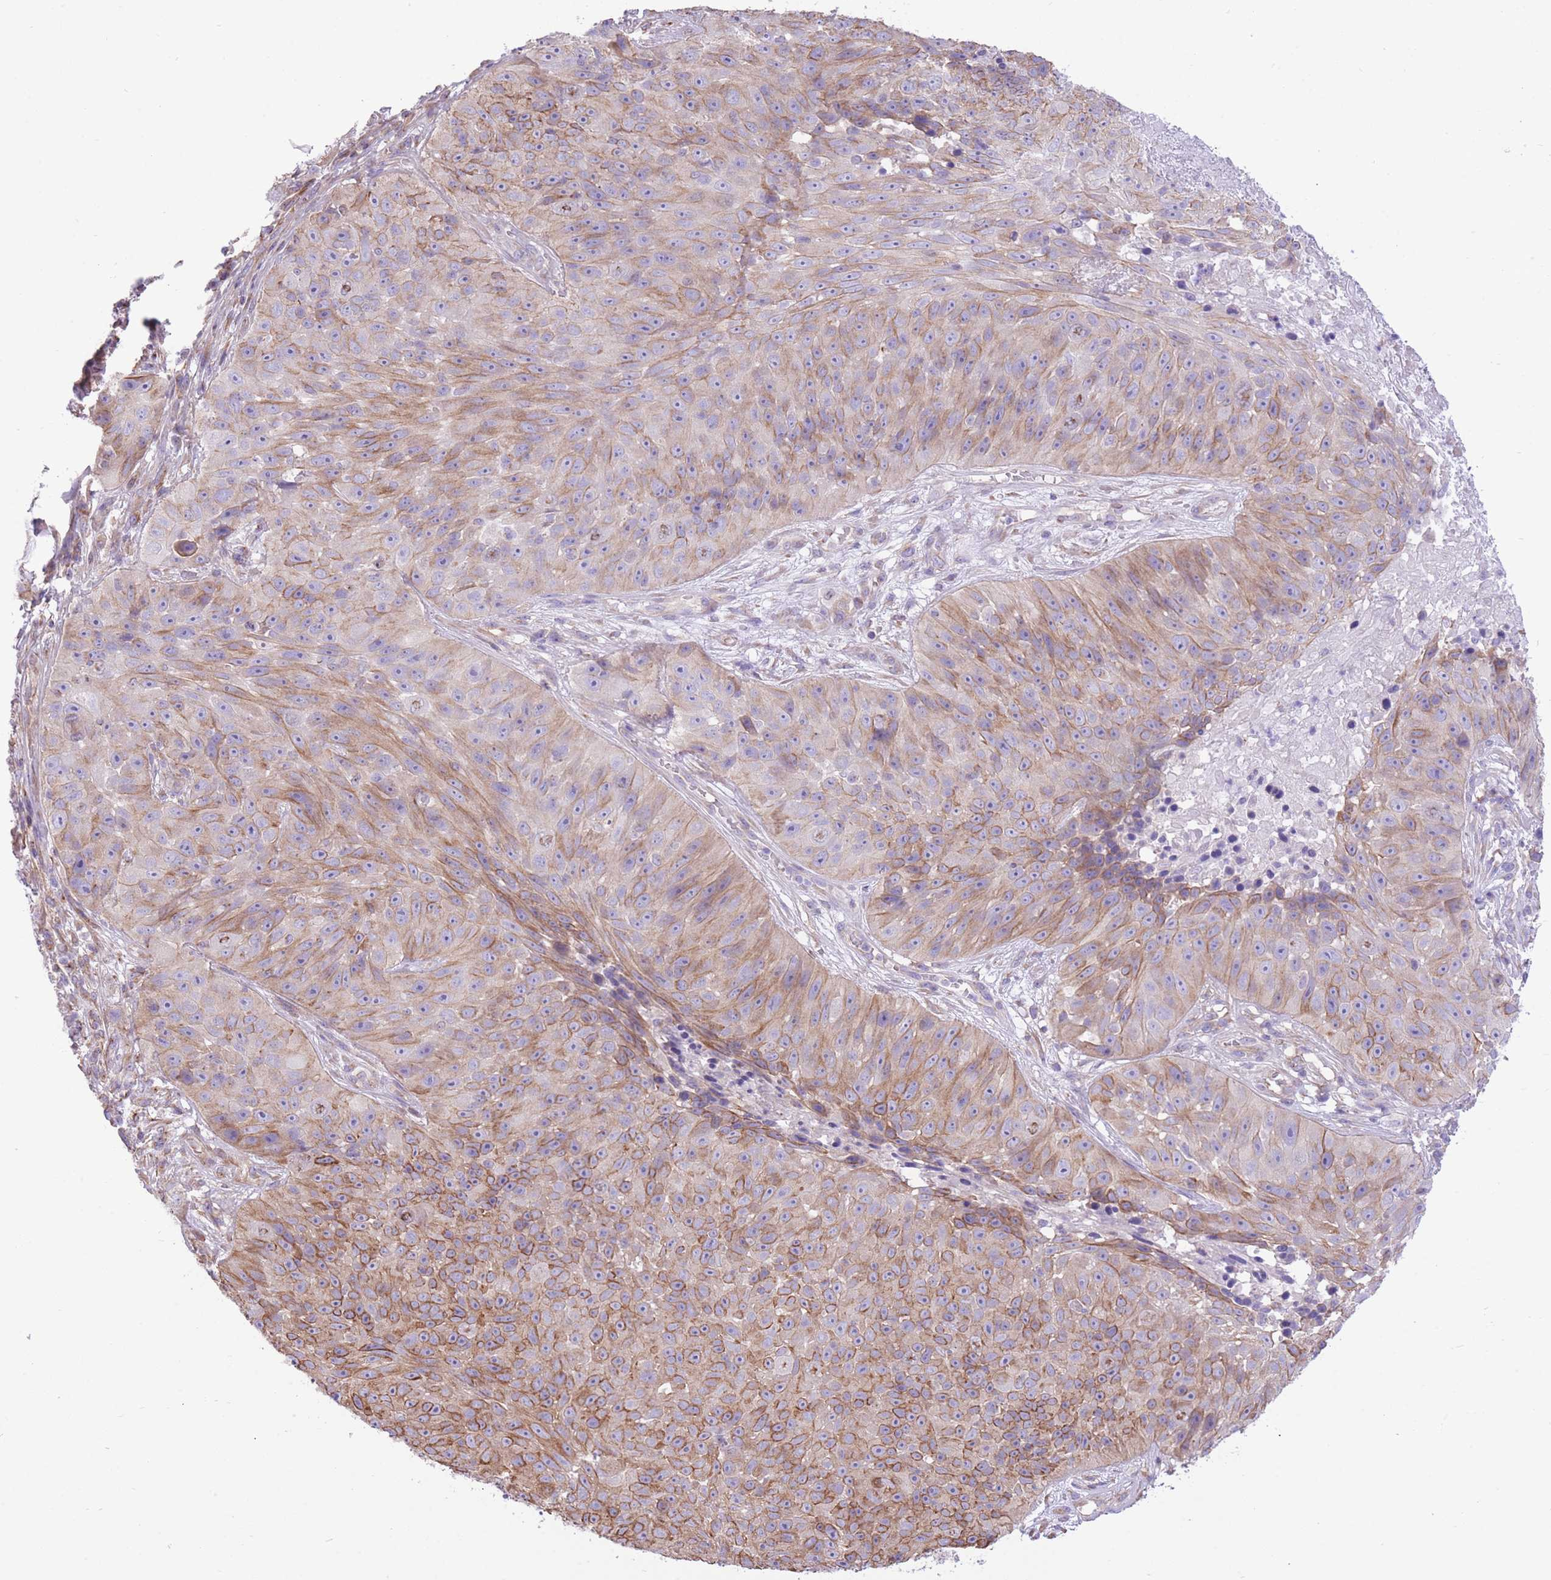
{"staining": {"intensity": "moderate", "quantity": "25%-75%", "location": "cytoplasmic/membranous"}, "tissue": "skin cancer", "cell_type": "Tumor cells", "image_type": "cancer", "snomed": [{"axis": "morphology", "description": "Squamous cell carcinoma, NOS"}, {"axis": "topography", "description": "Skin"}], "caption": "Protein staining of squamous cell carcinoma (skin) tissue demonstrates moderate cytoplasmic/membranous positivity in approximately 25%-75% of tumor cells.", "gene": "RHOU", "patient": {"sex": "female", "age": 87}}